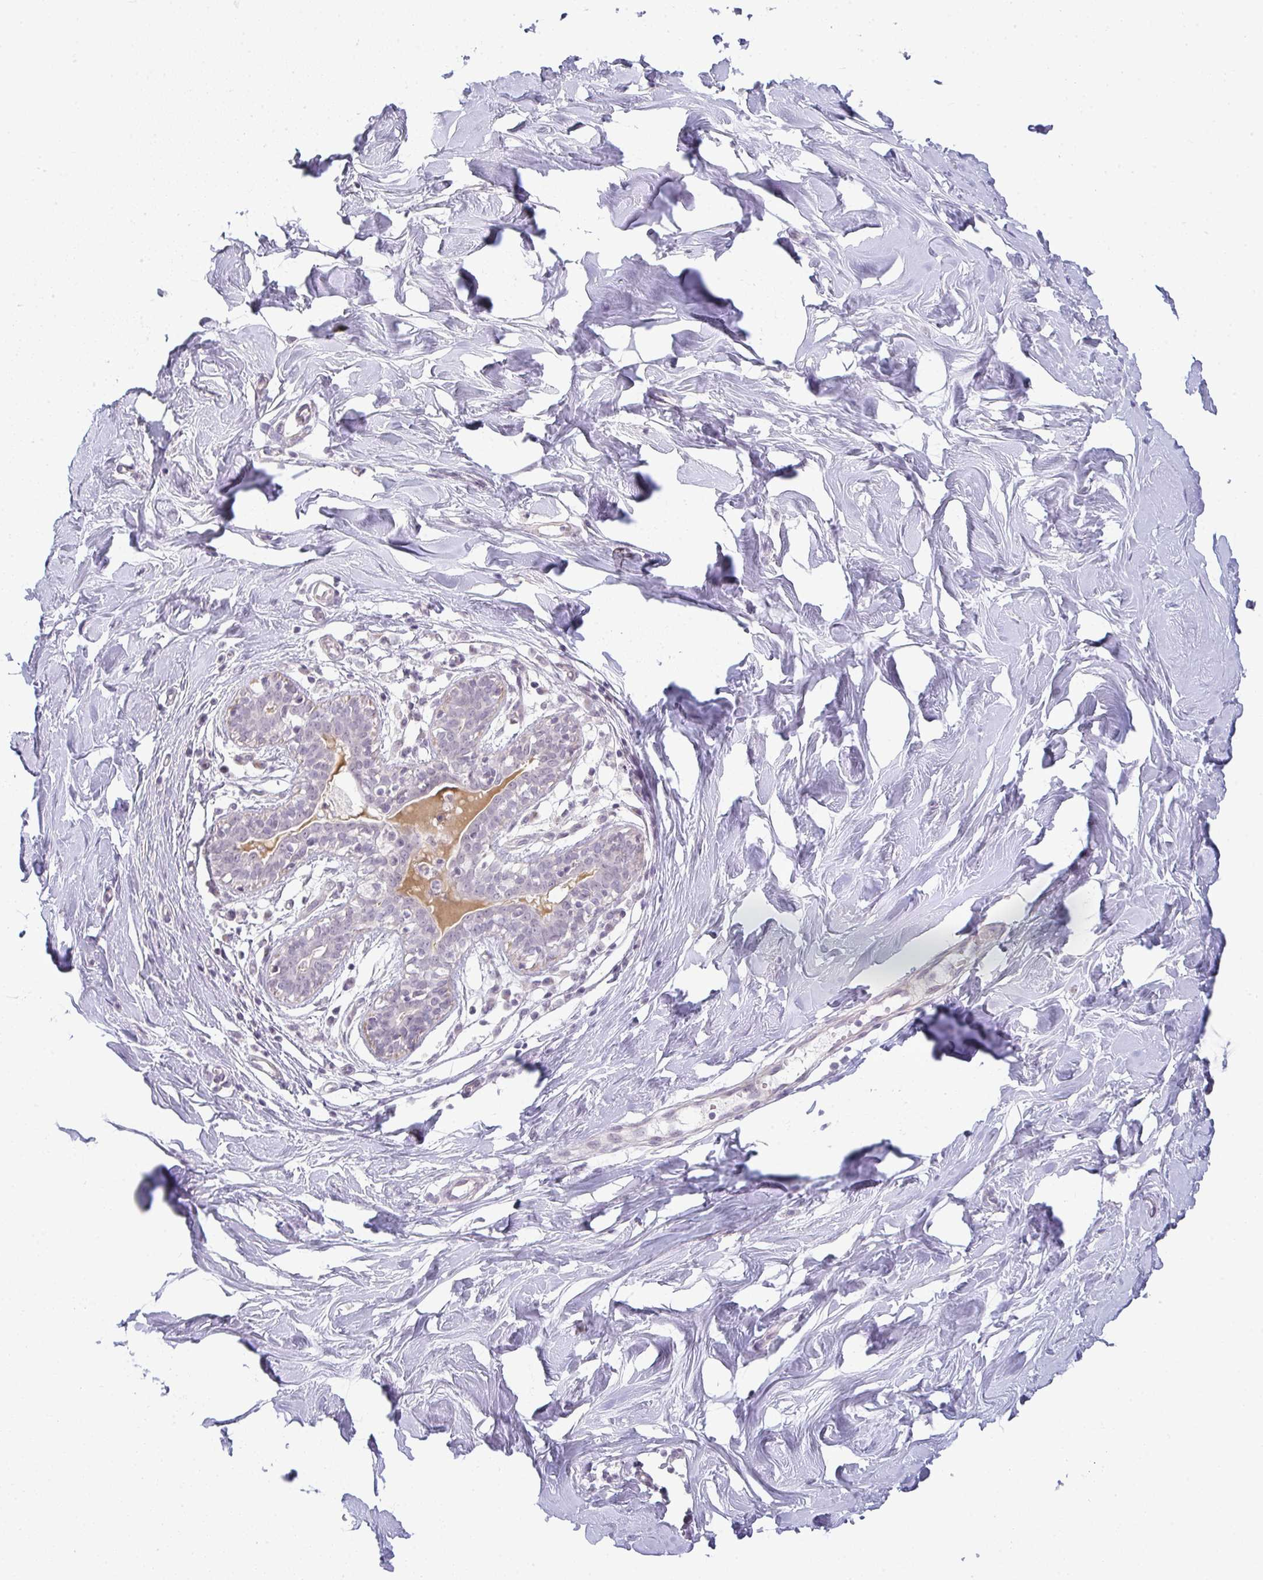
{"staining": {"intensity": "negative", "quantity": "none", "location": "none"}, "tissue": "breast", "cell_type": "Adipocytes", "image_type": "normal", "snomed": [{"axis": "morphology", "description": "Normal tissue, NOS"}, {"axis": "topography", "description": "Breast"}], "caption": "A histopathology image of human breast is negative for staining in adipocytes. (DAB (3,3'-diaminobenzidine) IHC, high magnification).", "gene": "TEX33", "patient": {"sex": "female", "age": 27}}